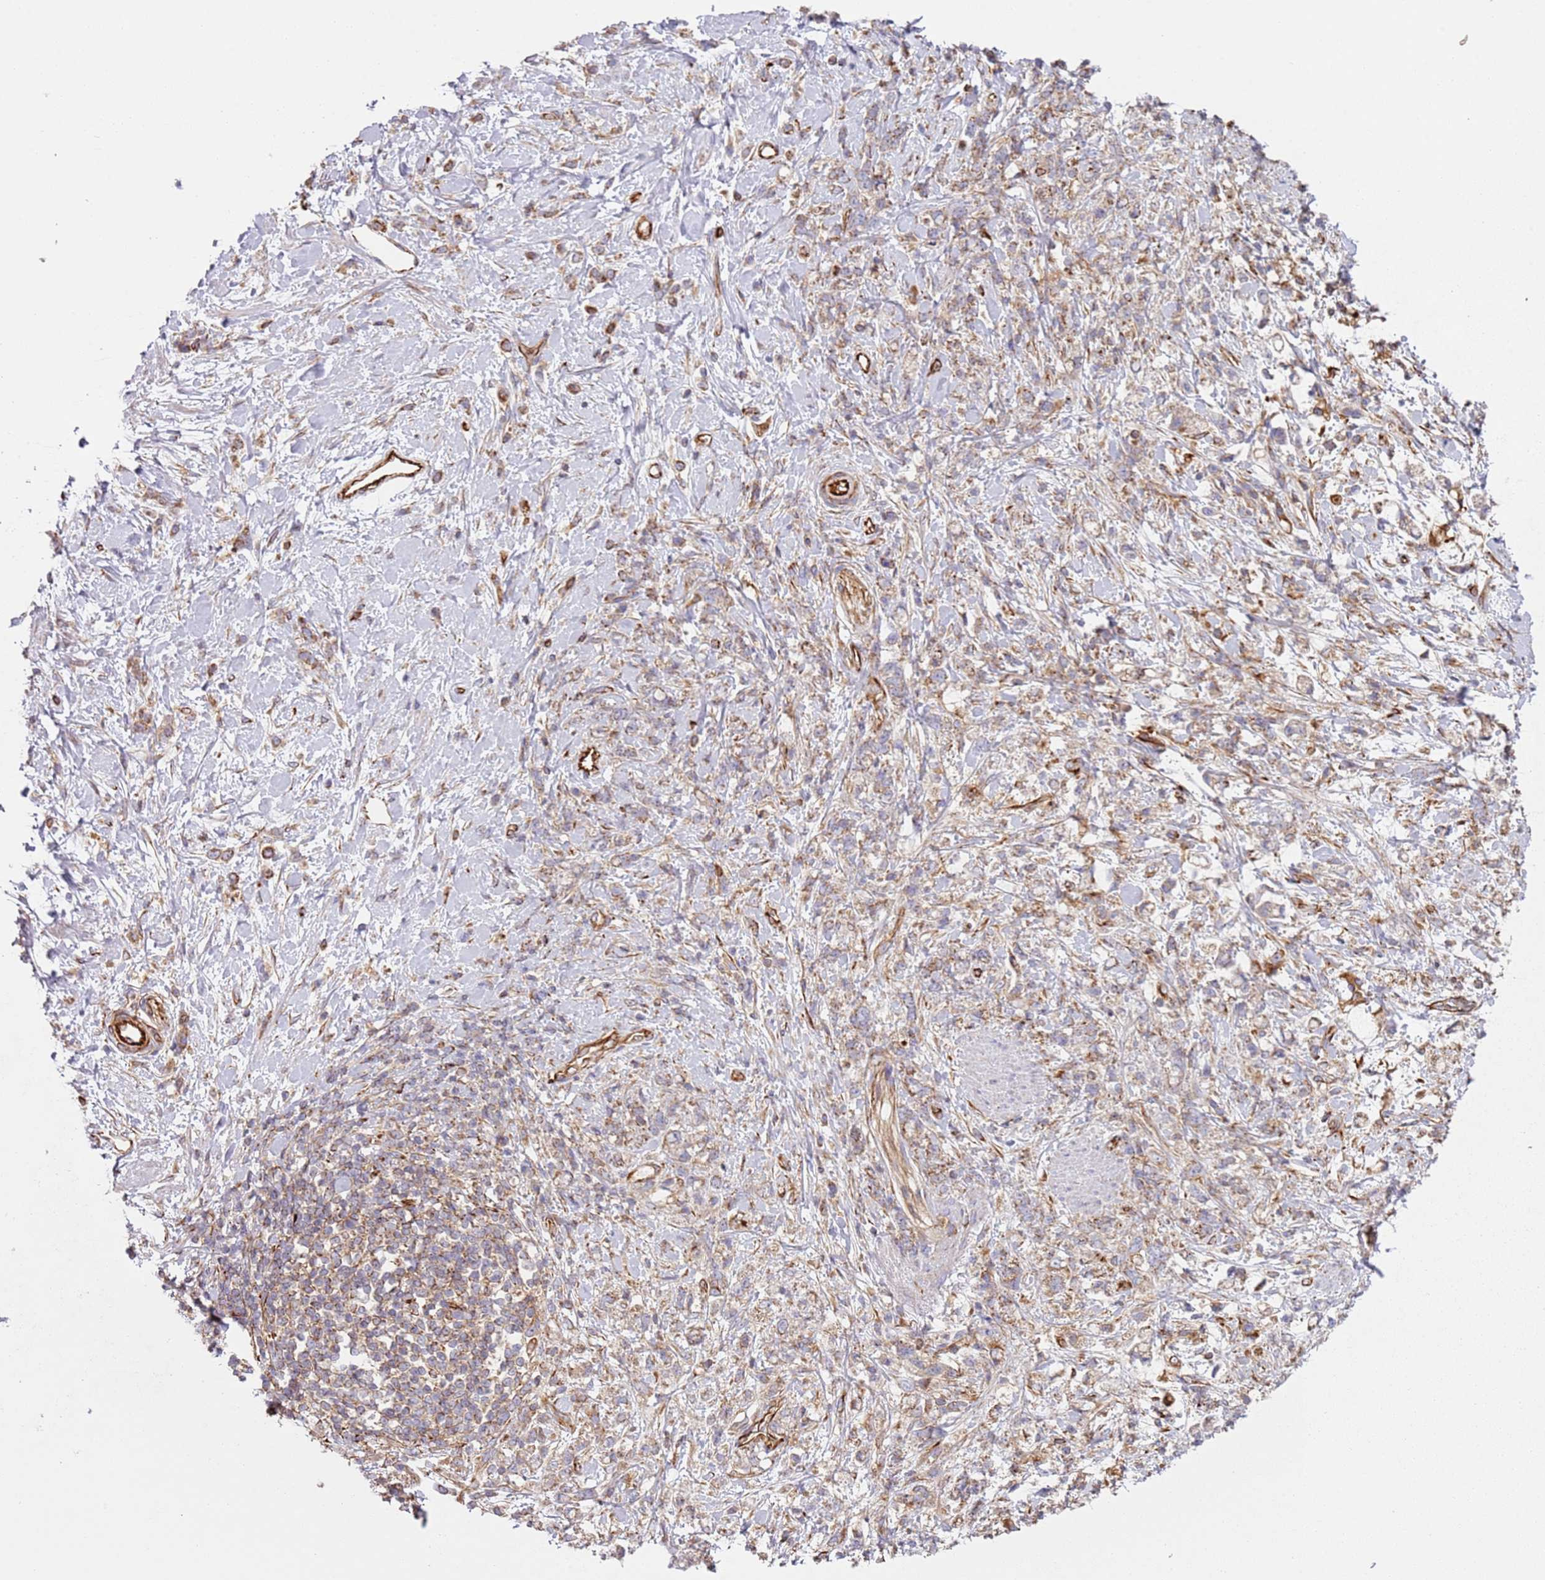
{"staining": {"intensity": "weak", "quantity": ">75%", "location": "cytoplasmic/membranous"}, "tissue": "stomach cancer", "cell_type": "Tumor cells", "image_type": "cancer", "snomed": [{"axis": "morphology", "description": "Adenocarcinoma, NOS"}, {"axis": "topography", "description": "Stomach"}], "caption": "The histopathology image demonstrates staining of stomach cancer (adenocarcinoma), revealing weak cytoplasmic/membranous protein expression (brown color) within tumor cells. The protein is shown in brown color, while the nuclei are stained blue.", "gene": "SNAPIN", "patient": {"sex": "female", "age": 60}}